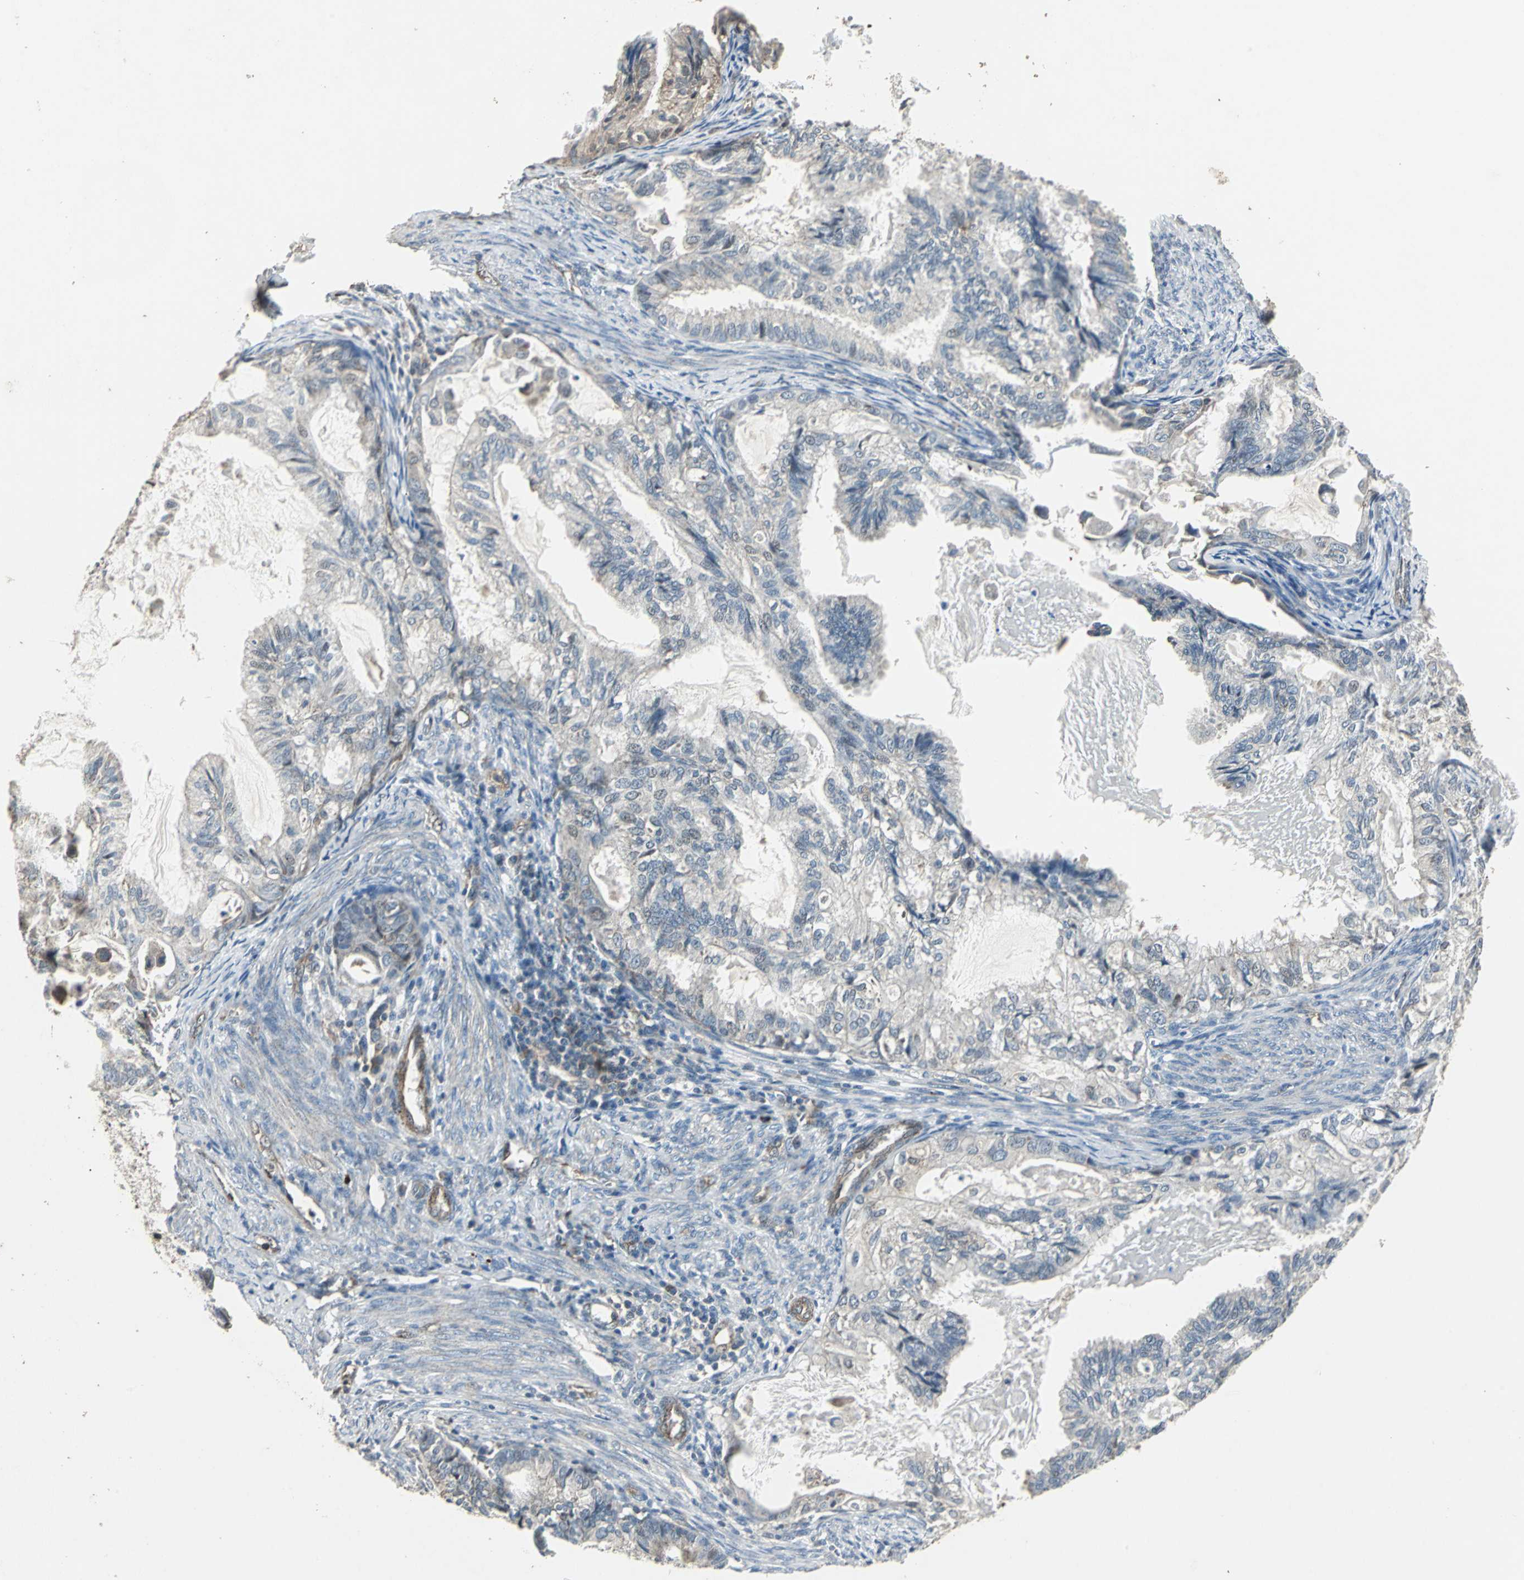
{"staining": {"intensity": "negative", "quantity": "none", "location": "none"}, "tissue": "cervical cancer", "cell_type": "Tumor cells", "image_type": "cancer", "snomed": [{"axis": "morphology", "description": "Normal tissue, NOS"}, {"axis": "morphology", "description": "Adenocarcinoma, NOS"}, {"axis": "topography", "description": "Cervix"}, {"axis": "topography", "description": "Endometrium"}], "caption": "Immunohistochemical staining of human adenocarcinoma (cervical) displays no significant positivity in tumor cells.", "gene": "DNAJB4", "patient": {"sex": "female", "age": 86}}